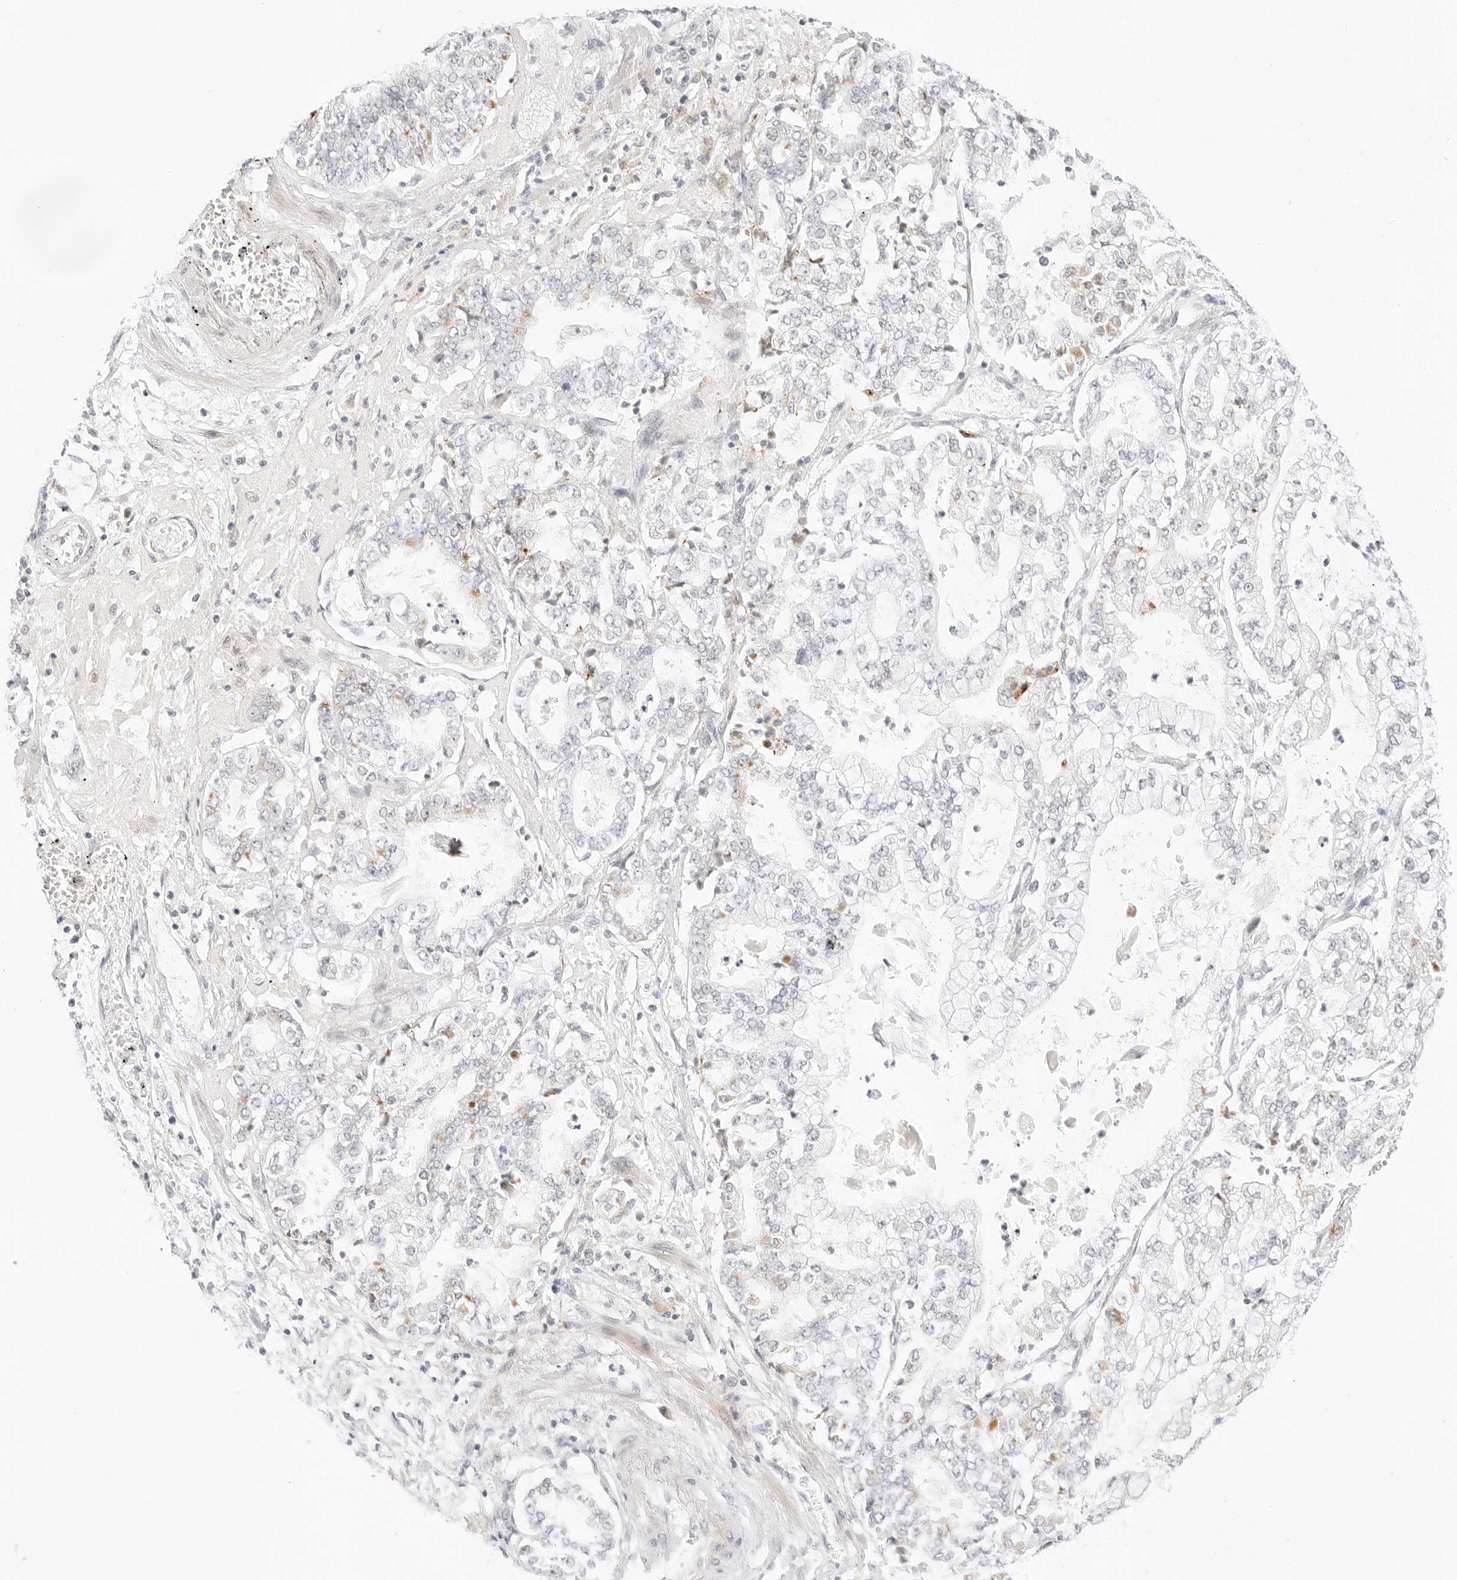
{"staining": {"intensity": "negative", "quantity": "none", "location": "none"}, "tissue": "stomach cancer", "cell_type": "Tumor cells", "image_type": "cancer", "snomed": [{"axis": "morphology", "description": "Adenocarcinoma, NOS"}, {"axis": "topography", "description": "Stomach"}], "caption": "A high-resolution image shows immunohistochemistry (IHC) staining of stomach cancer (adenocarcinoma), which shows no significant staining in tumor cells. The staining is performed using DAB (3,3'-diaminobenzidine) brown chromogen with nuclei counter-stained in using hematoxylin.", "gene": "XKR4", "patient": {"sex": "male", "age": 76}}